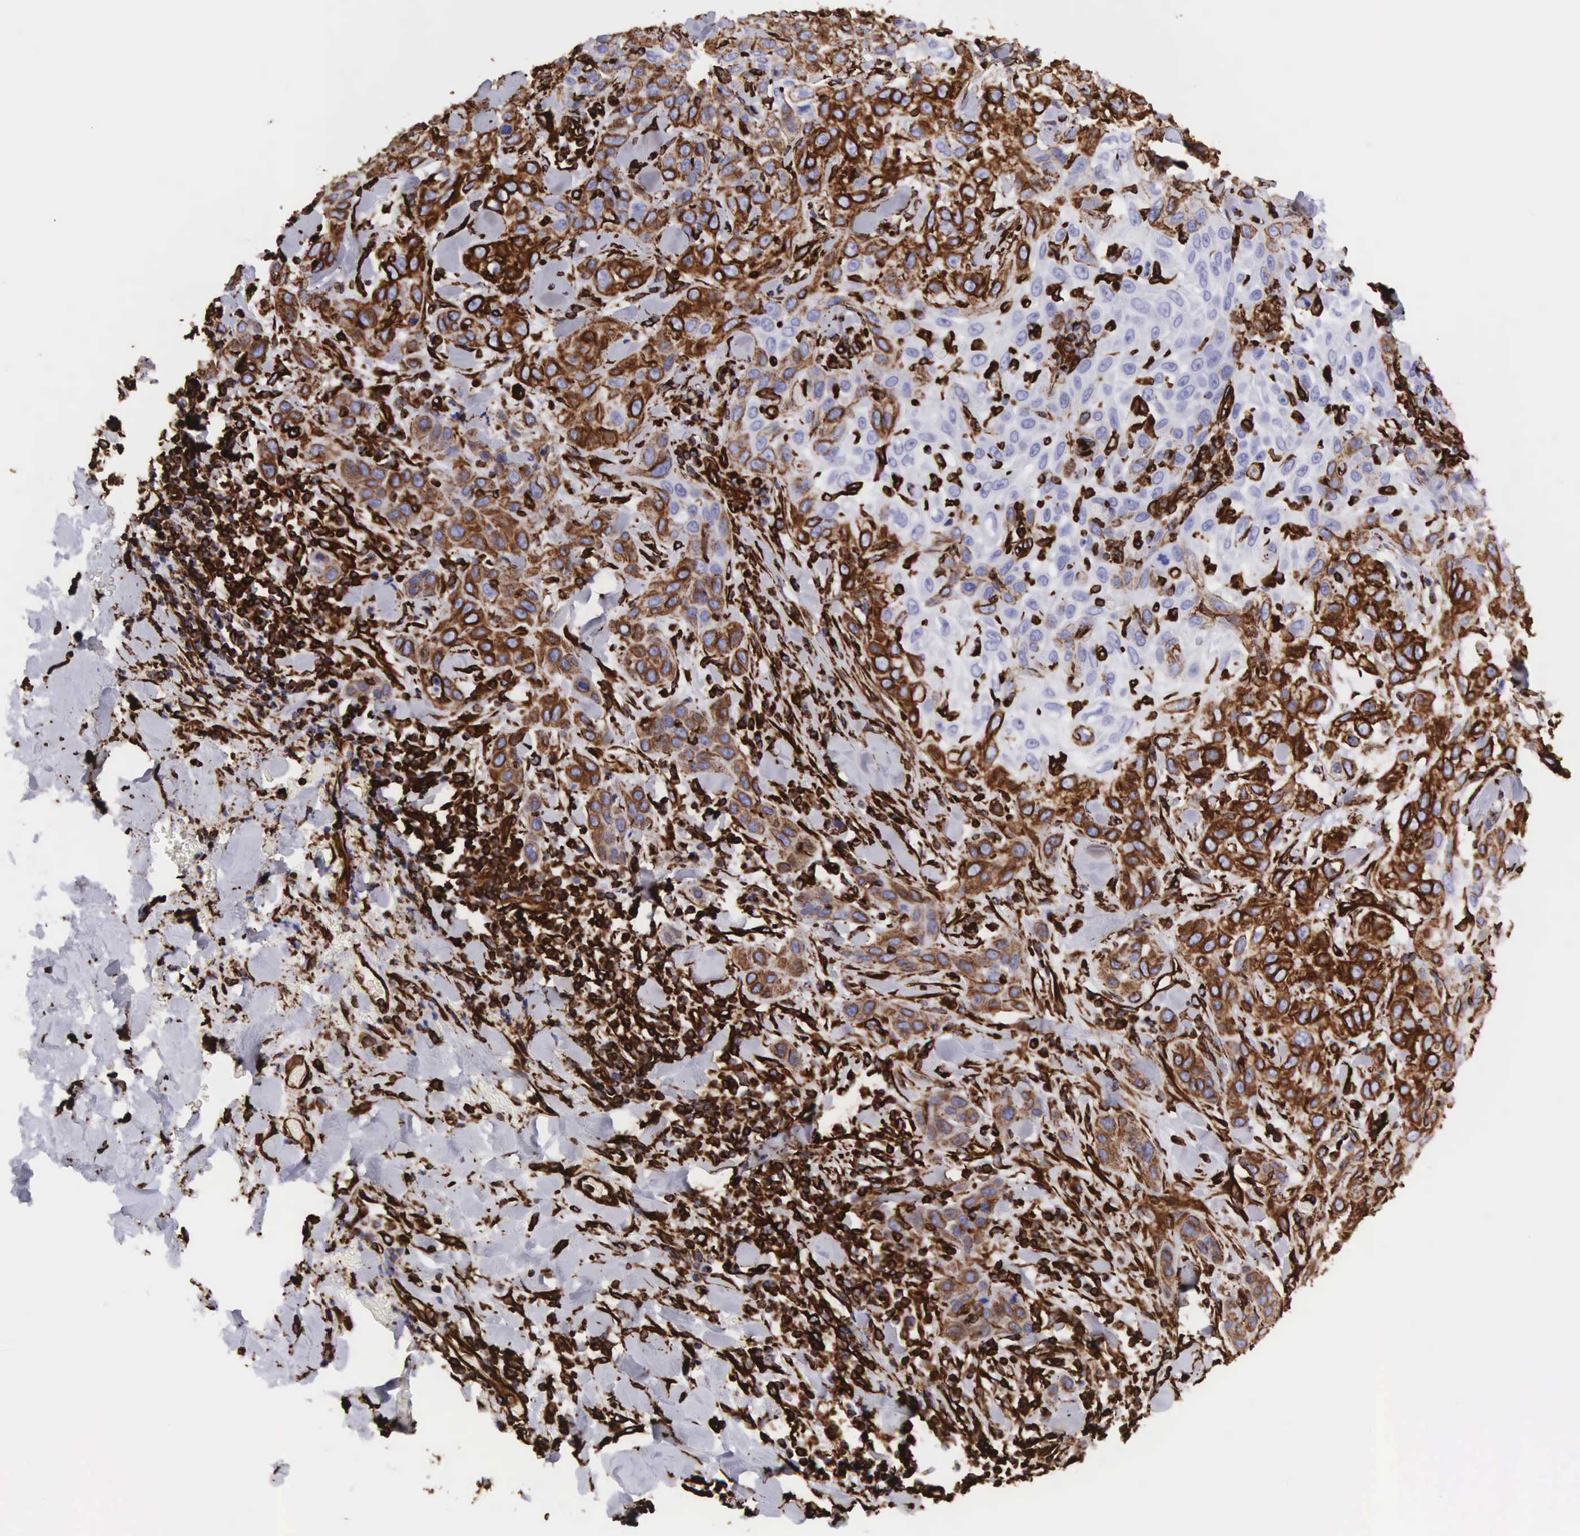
{"staining": {"intensity": "strong", "quantity": "25%-75%", "location": "cytoplasmic/membranous"}, "tissue": "skin cancer", "cell_type": "Tumor cells", "image_type": "cancer", "snomed": [{"axis": "morphology", "description": "Squamous cell carcinoma, NOS"}, {"axis": "topography", "description": "Skin"}], "caption": "Skin cancer was stained to show a protein in brown. There is high levels of strong cytoplasmic/membranous positivity in approximately 25%-75% of tumor cells.", "gene": "VIM", "patient": {"sex": "male", "age": 84}}